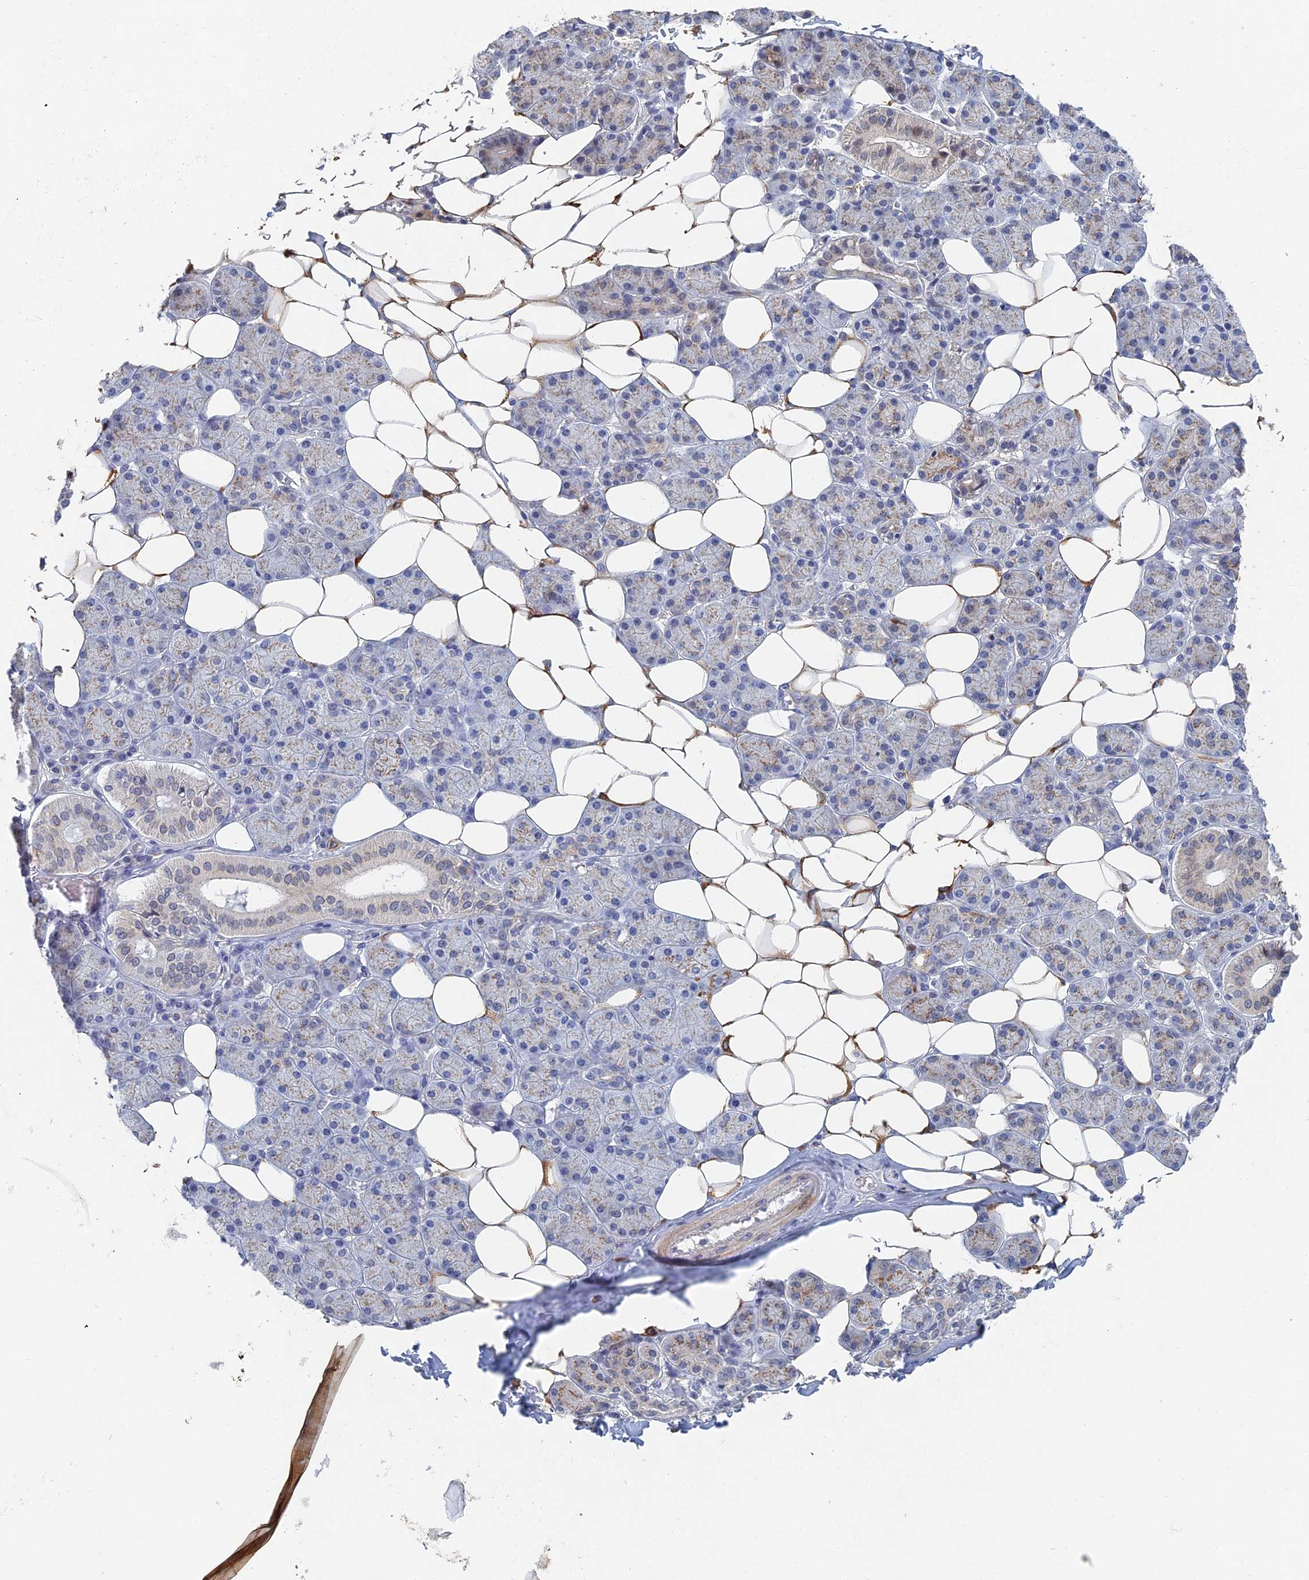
{"staining": {"intensity": "moderate", "quantity": "<25%", "location": "cytoplasmic/membranous,nuclear"}, "tissue": "salivary gland", "cell_type": "Glandular cells", "image_type": "normal", "snomed": [{"axis": "morphology", "description": "Normal tissue, NOS"}, {"axis": "topography", "description": "Salivary gland"}], "caption": "IHC photomicrograph of unremarkable human salivary gland stained for a protein (brown), which displays low levels of moderate cytoplasmic/membranous,nuclear expression in approximately <25% of glandular cells.", "gene": "GNA15", "patient": {"sex": "female", "age": 33}}